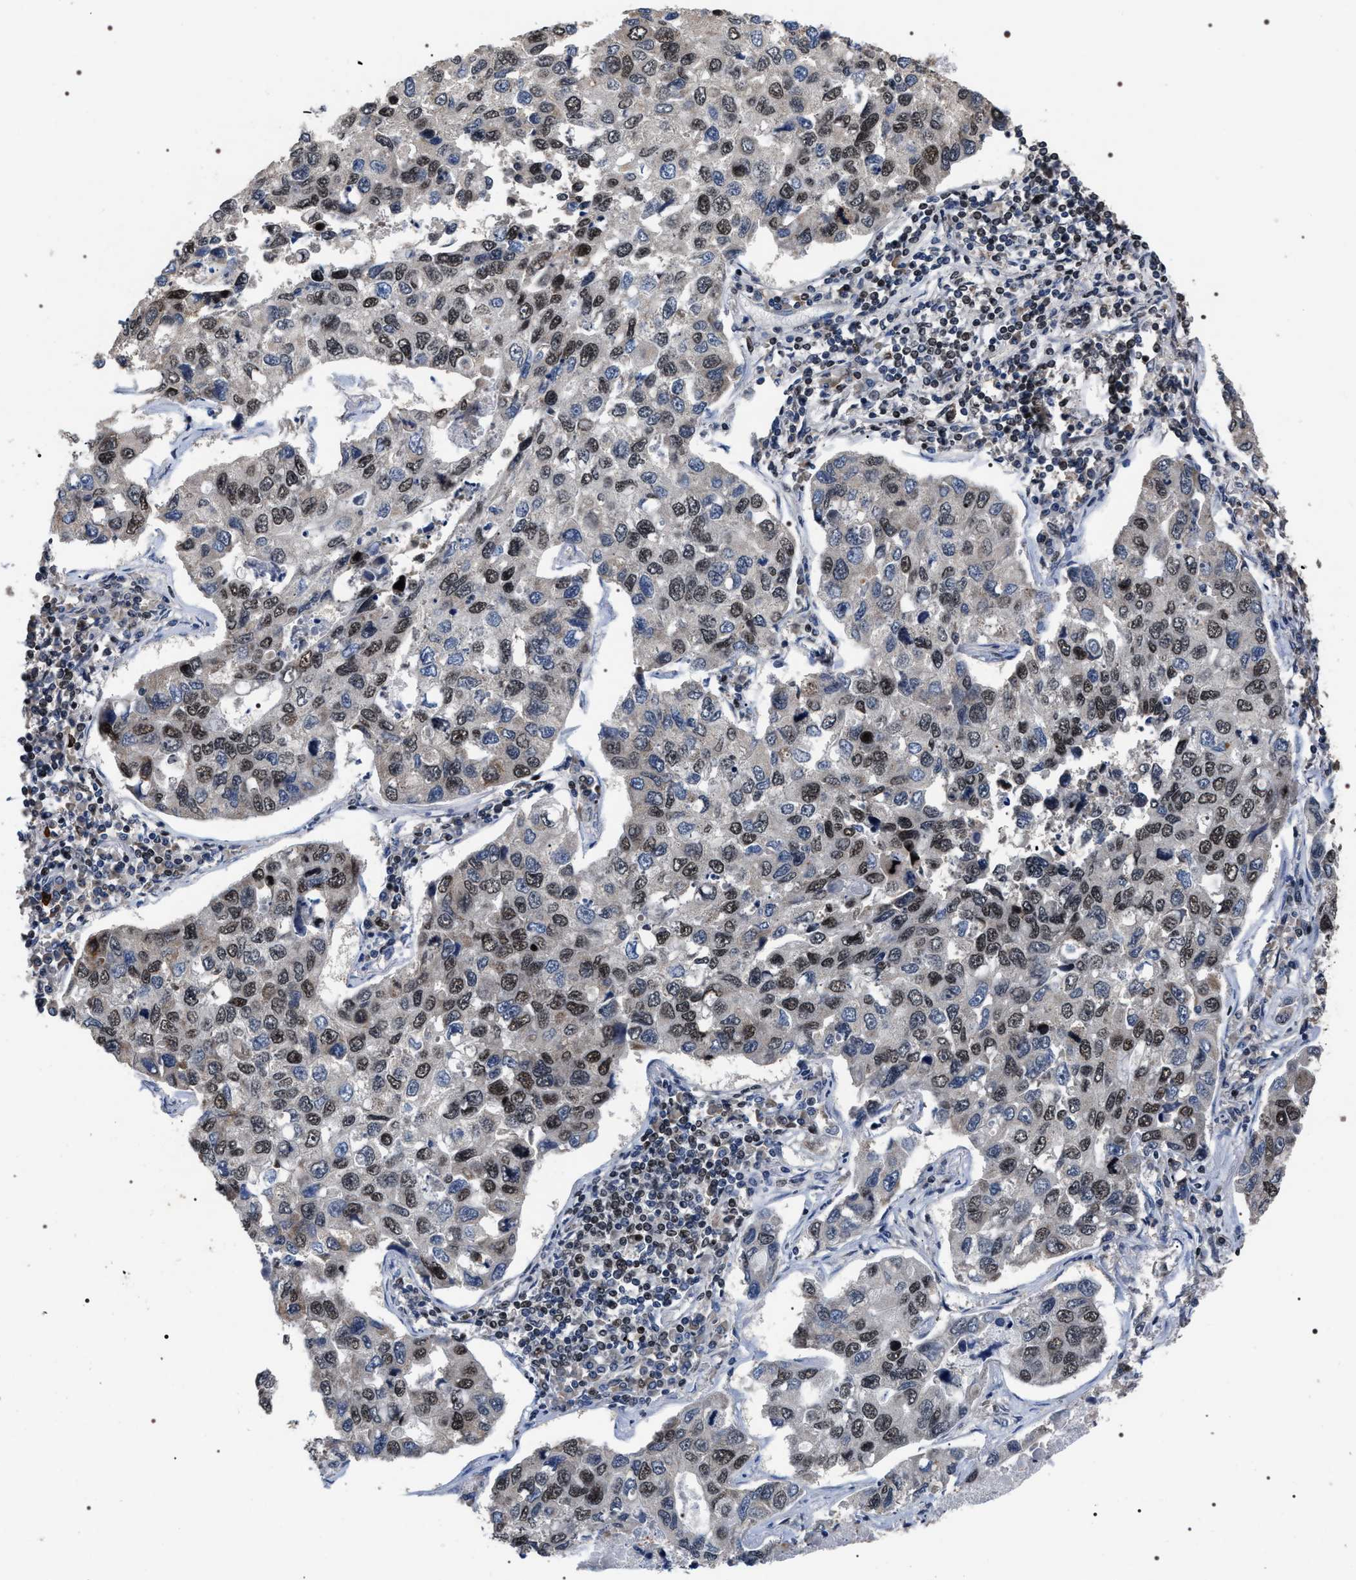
{"staining": {"intensity": "moderate", "quantity": ">75%", "location": "nuclear"}, "tissue": "lung cancer", "cell_type": "Tumor cells", "image_type": "cancer", "snomed": [{"axis": "morphology", "description": "Adenocarcinoma, NOS"}, {"axis": "topography", "description": "Lung"}], "caption": "Protein staining of adenocarcinoma (lung) tissue demonstrates moderate nuclear positivity in about >75% of tumor cells.", "gene": "RRP1B", "patient": {"sex": "male", "age": 64}}